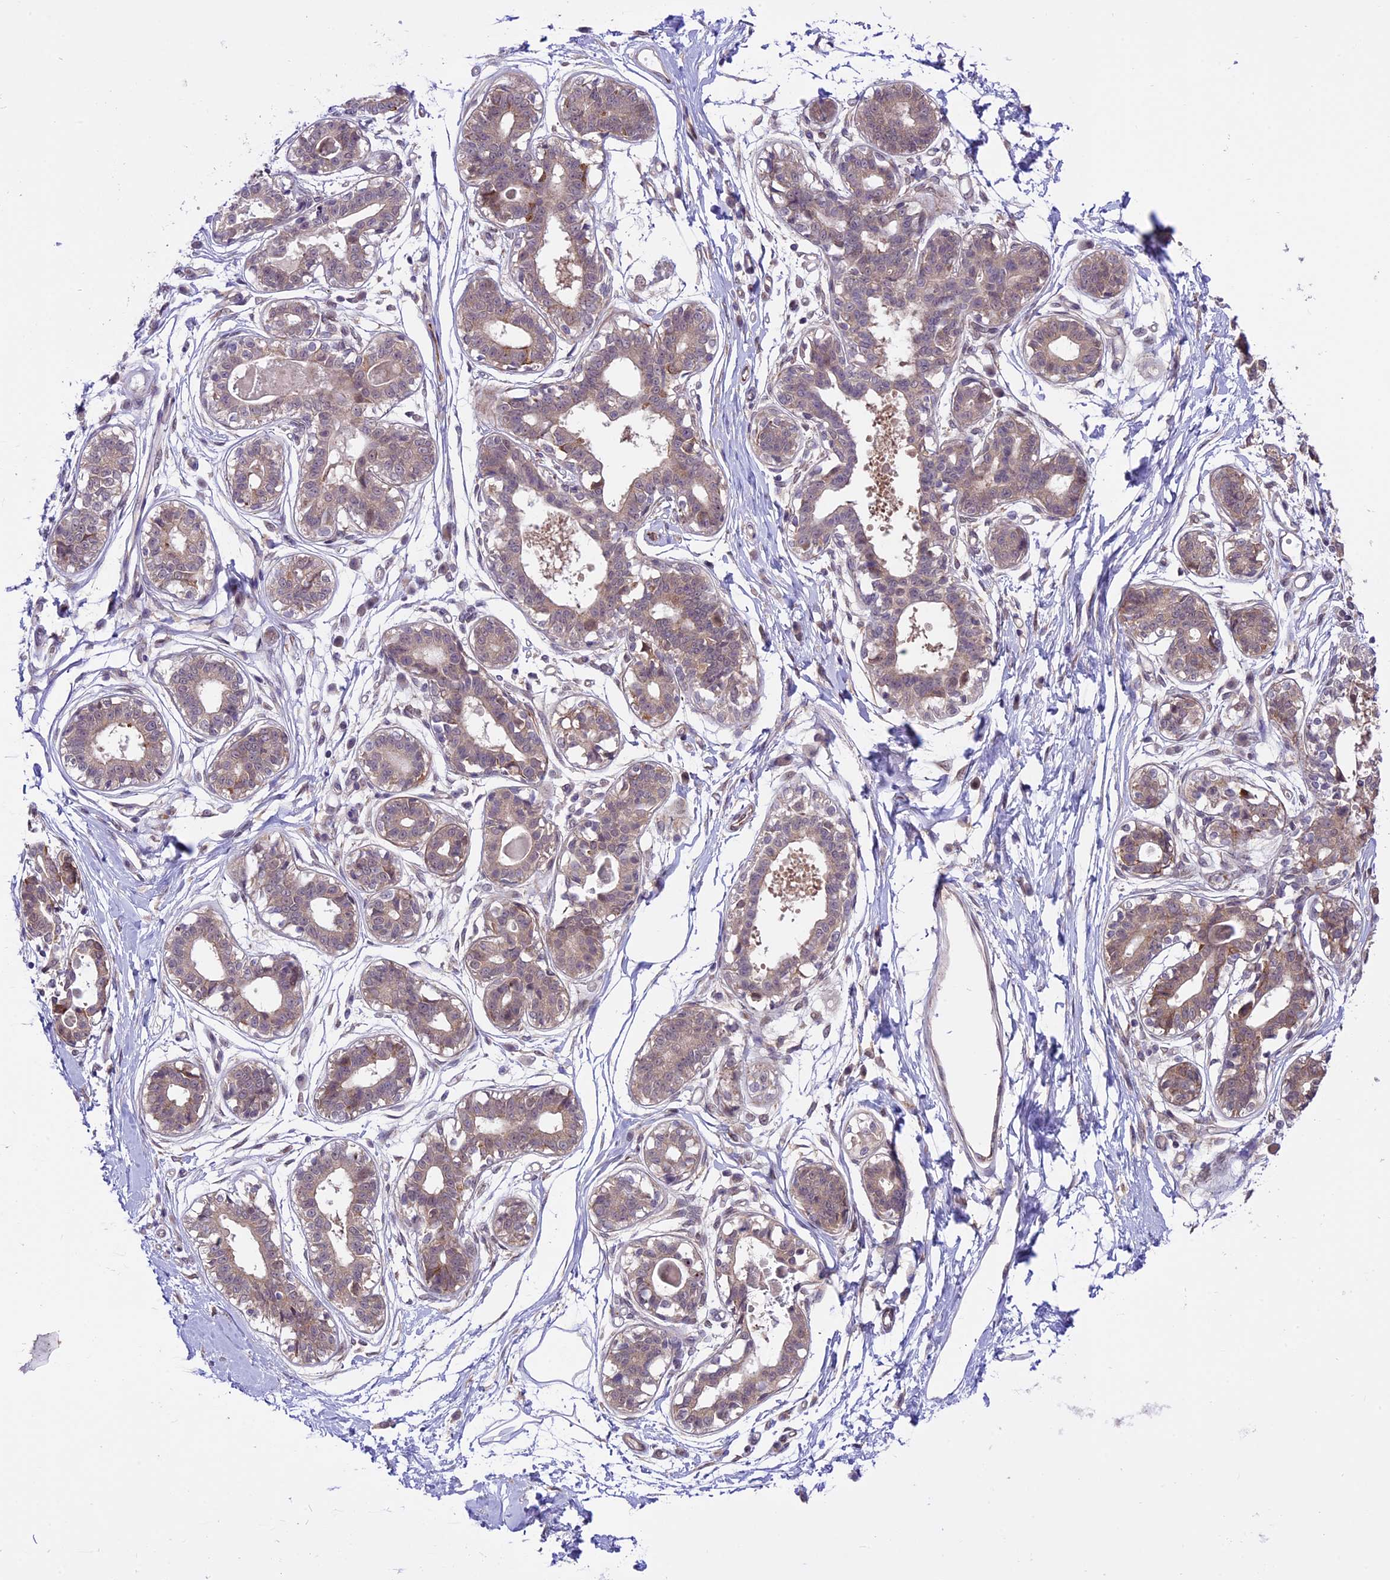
{"staining": {"intensity": "negative", "quantity": "none", "location": "none"}, "tissue": "breast", "cell_type": "Adipocytes", "image_type": "normal", "snomed": [{"axis": "morphology", "description": "Normal tissue, NOS"}, {"axis": "topography", "description": "Breast"}], "caption": "Immunohistochemical staining of unremarkable breast shows no significant staining in adipocytes.", "gene": "SPRED1", "patient": {"sex": "female", "age": 45}}